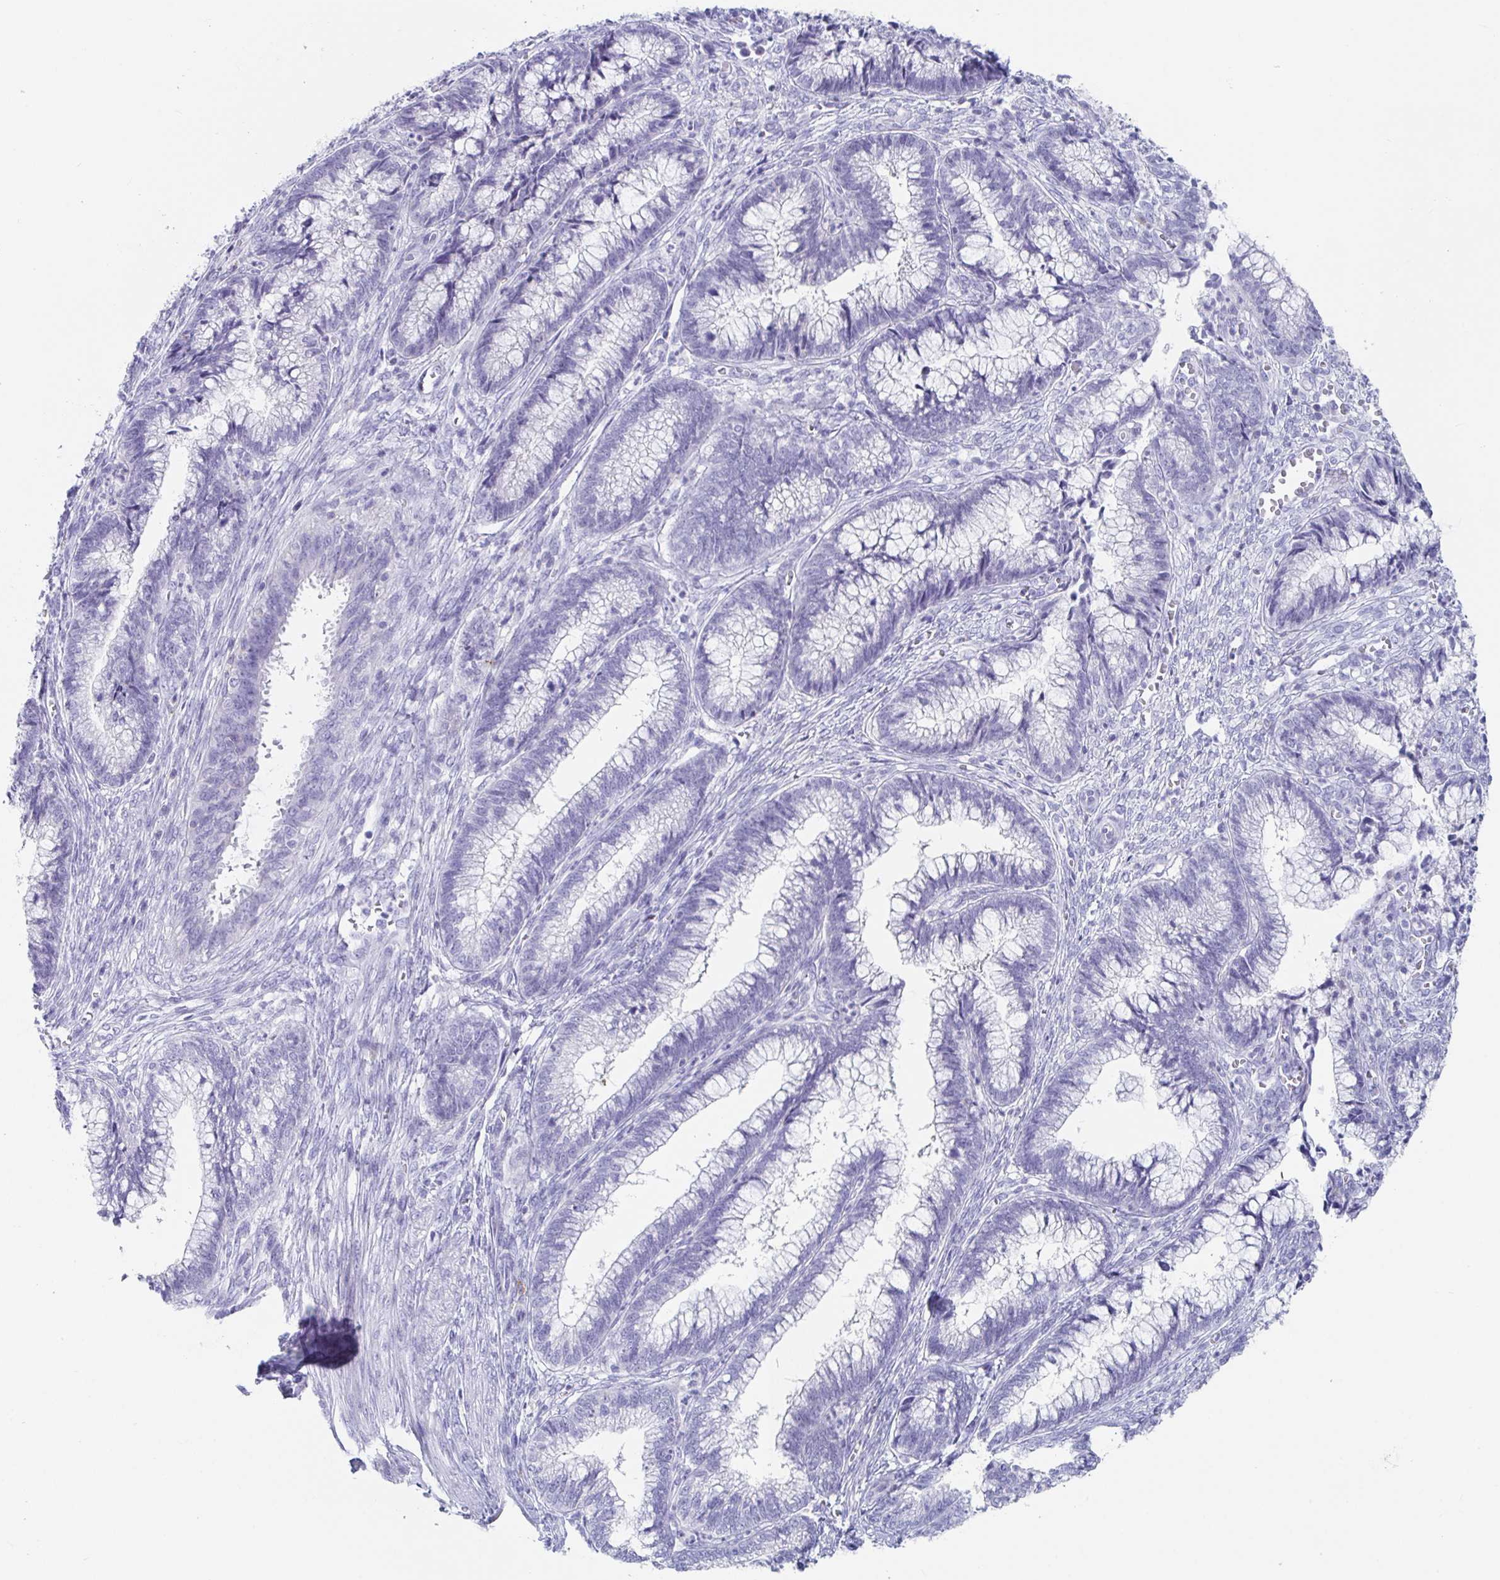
{"staining": {"intensity": "negative", "quantity": "none", "location": "none"}, "tissue": "cervical cancer", "cell_type": "Tumor cells", "image_type": "cancer", "snomed": [{"axis": "morphology", "description": "Adenocarcinoma, NOS"}, {"axis": "topography", "description": "Cervix"}], "caption": "A high-resolution image shows IHC staining of adenocarcinoma (cervical), which reveals no significant staining in tumor cells. (Stains: DAB IHC with hematoxylin counter stain, Microscopy: brightfield microscopy at high magnification).", "gene": "PLA2G1B", "patient": {"sex": "female", "age": 44}}